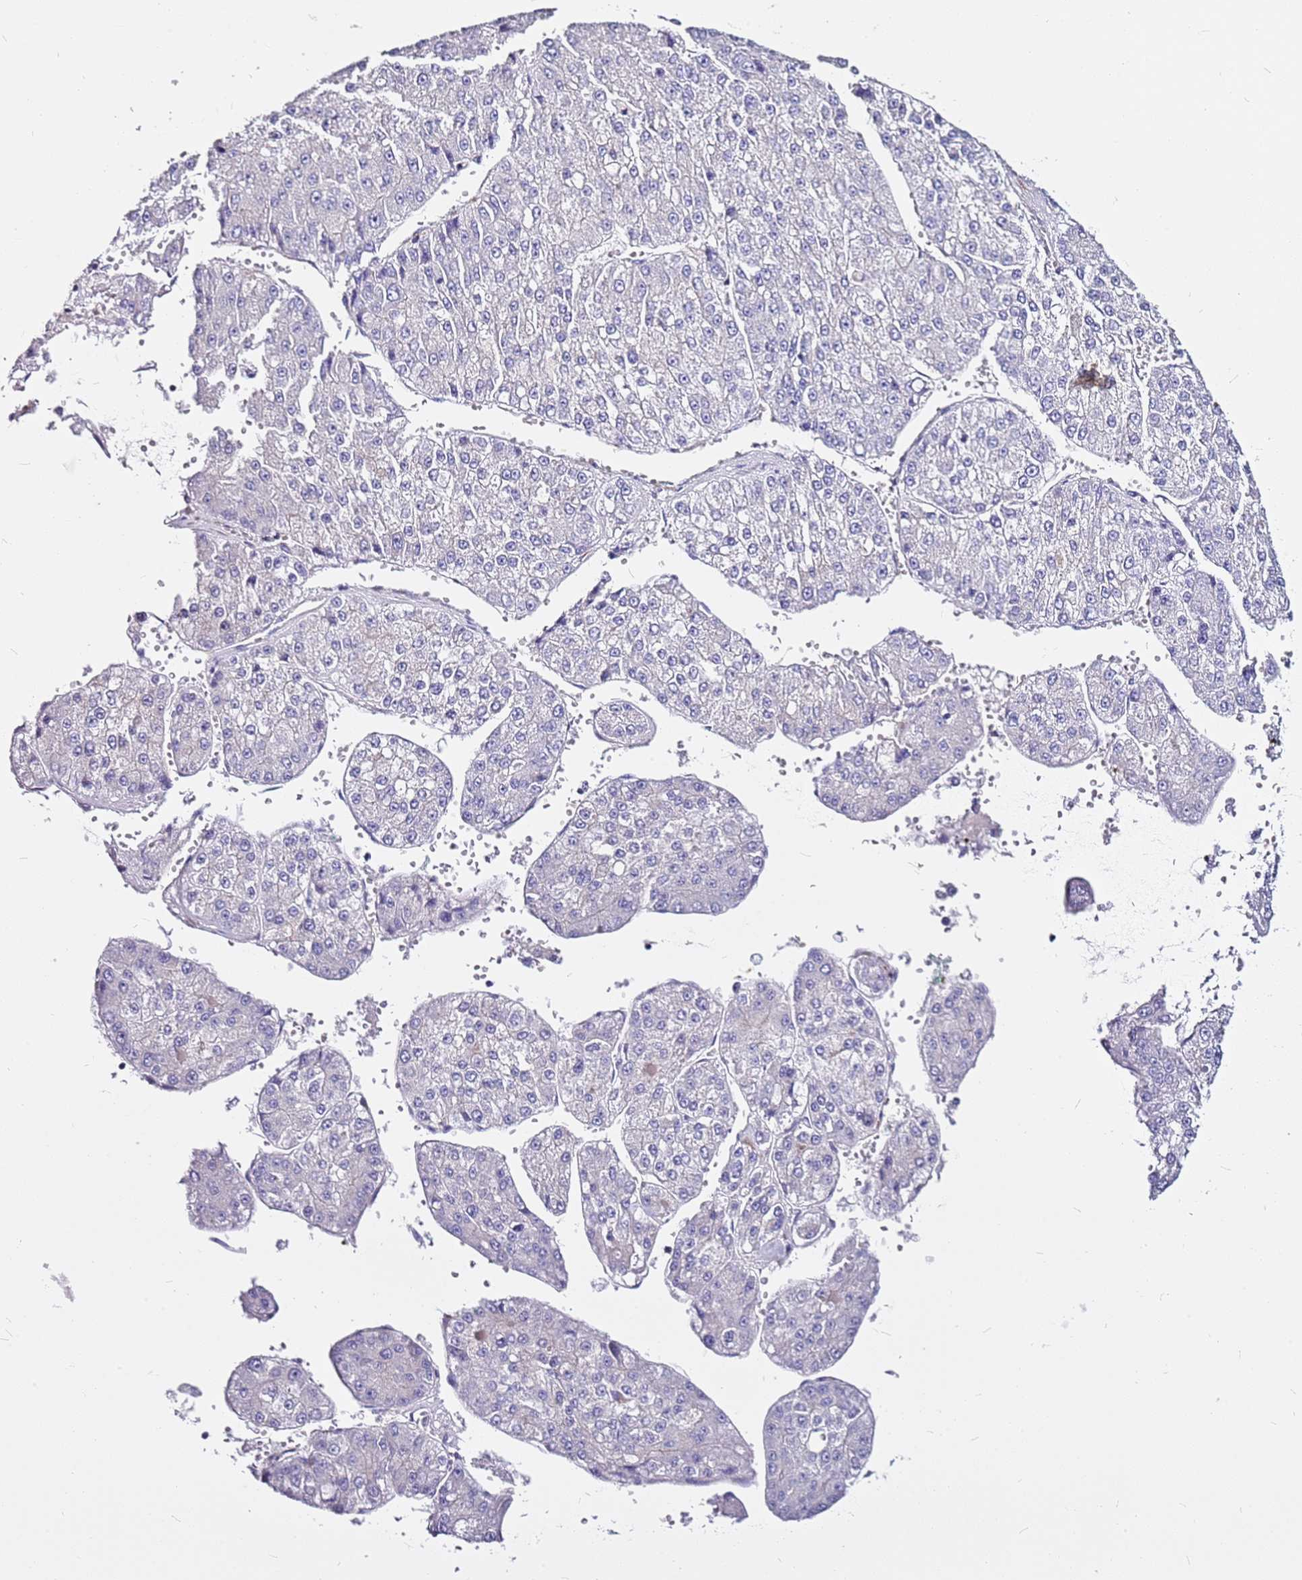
{"staining": {"intensity": "negative", "quantity": "none", "location": "none"}, "tissue": "liver cancer", "cell_type": "Tumor cells", "image_type": "cancer", "snomed": [{"axis": "morphology", "description": "Carcinoma, Hepatocellular, NOS"}, {"axis": "topography", "description": "Liver"}], "caption": "Immunohistochemical staining of liver cancer (hepatocellular carcinoma) reveals no significant staining in tumor cells. Nuclei are stained in blue.", "gene": "CASD1", "patient": {"sex": "female", "age": 73}}